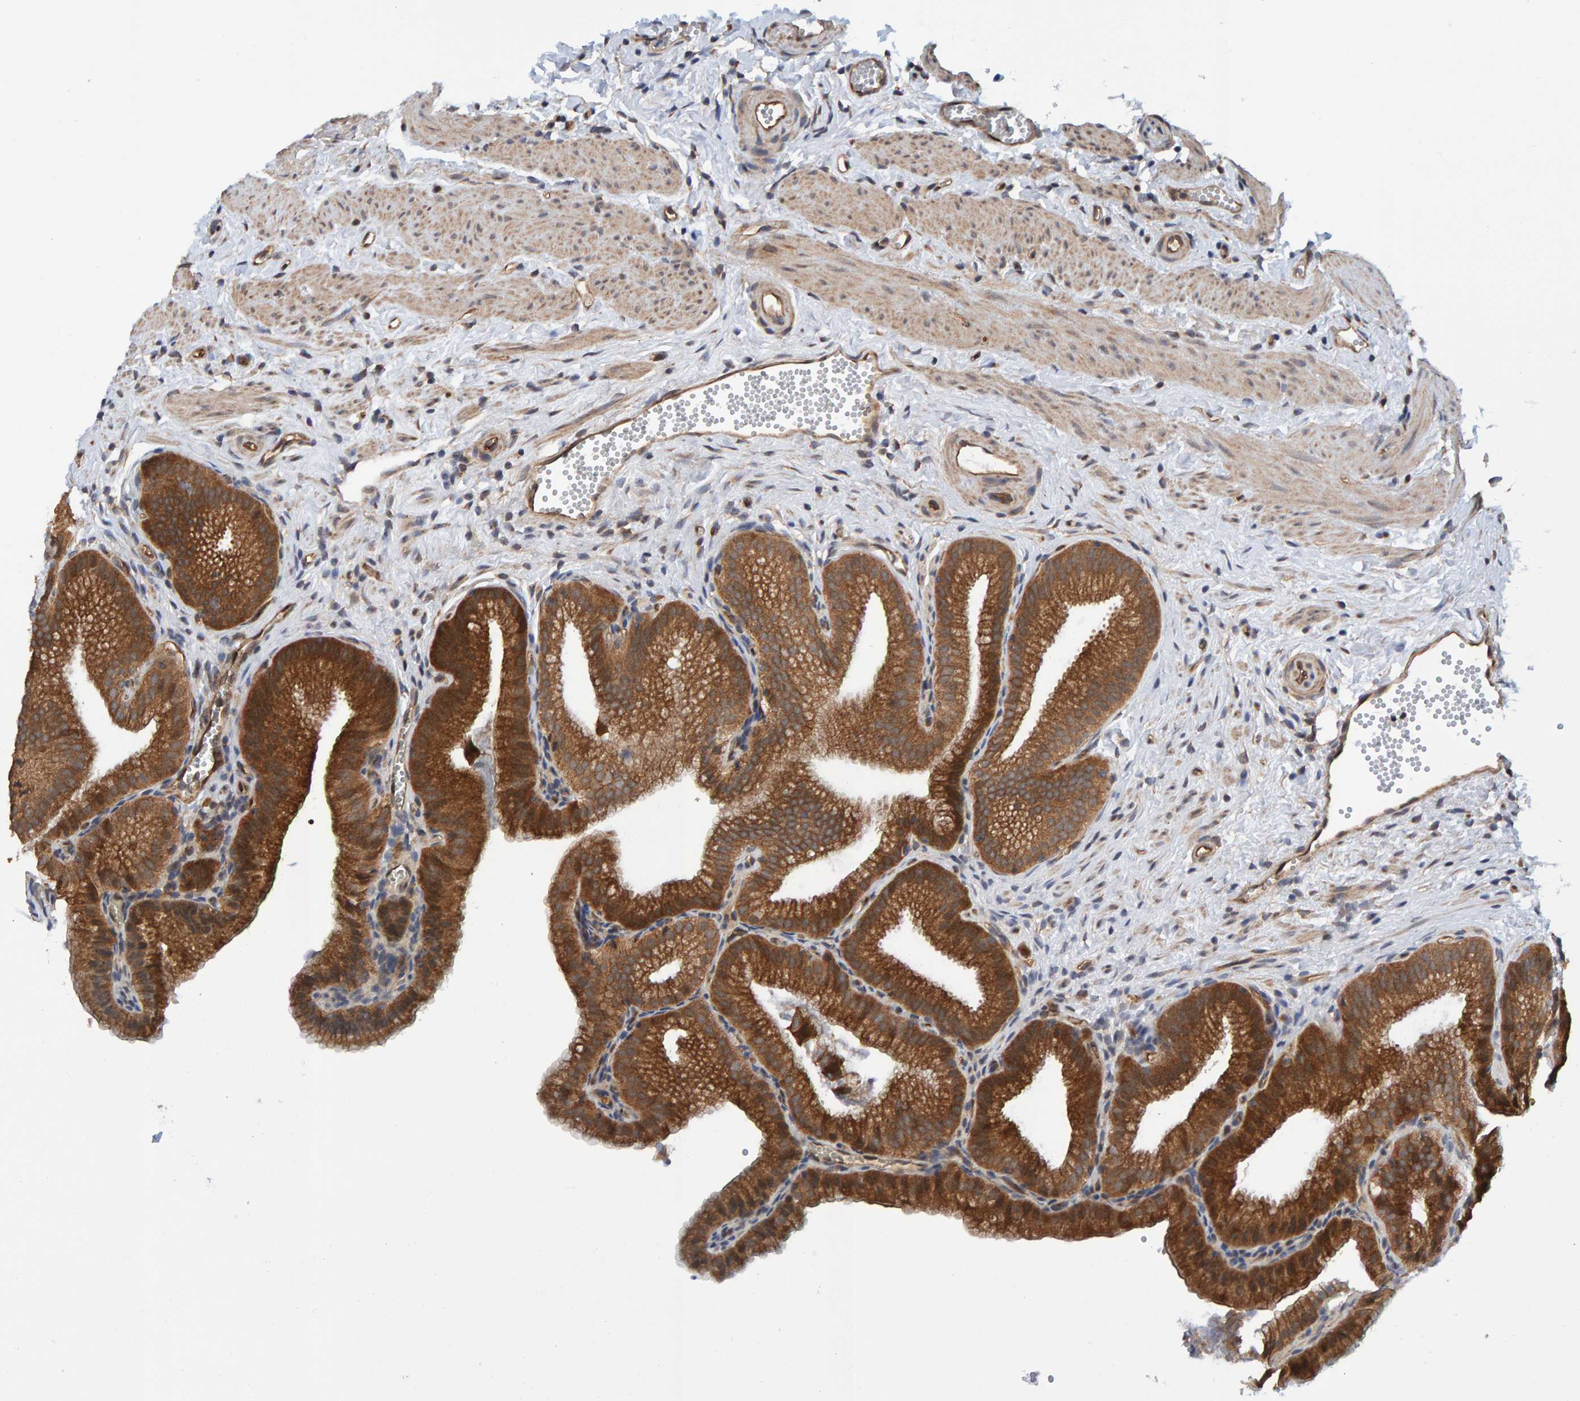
{"staining": {"intensity": "strong", "quantity": ">75%", "location": "cytoplasmic/membranous"}, "tissue": "gallbladder", "cell_type": "Glandular cells", "image_type": "normal", "snomed": [{"axis": "morphology", "description": "Normal tissue, NOS"}, {"axis": "topography", "description": "Gallbladder"}], "caption": "High-power microscopy captured an immunohistochemistry (IHC) micrograph of benign gallbladder, revealing strong cytoplasmic/membranous staining in about >75% of glandular cells. The protein is shown in brown color, while the nuclei are stained blue.", "gene": "SCRN2", "patient": {"sex": "male", "age": 38}}